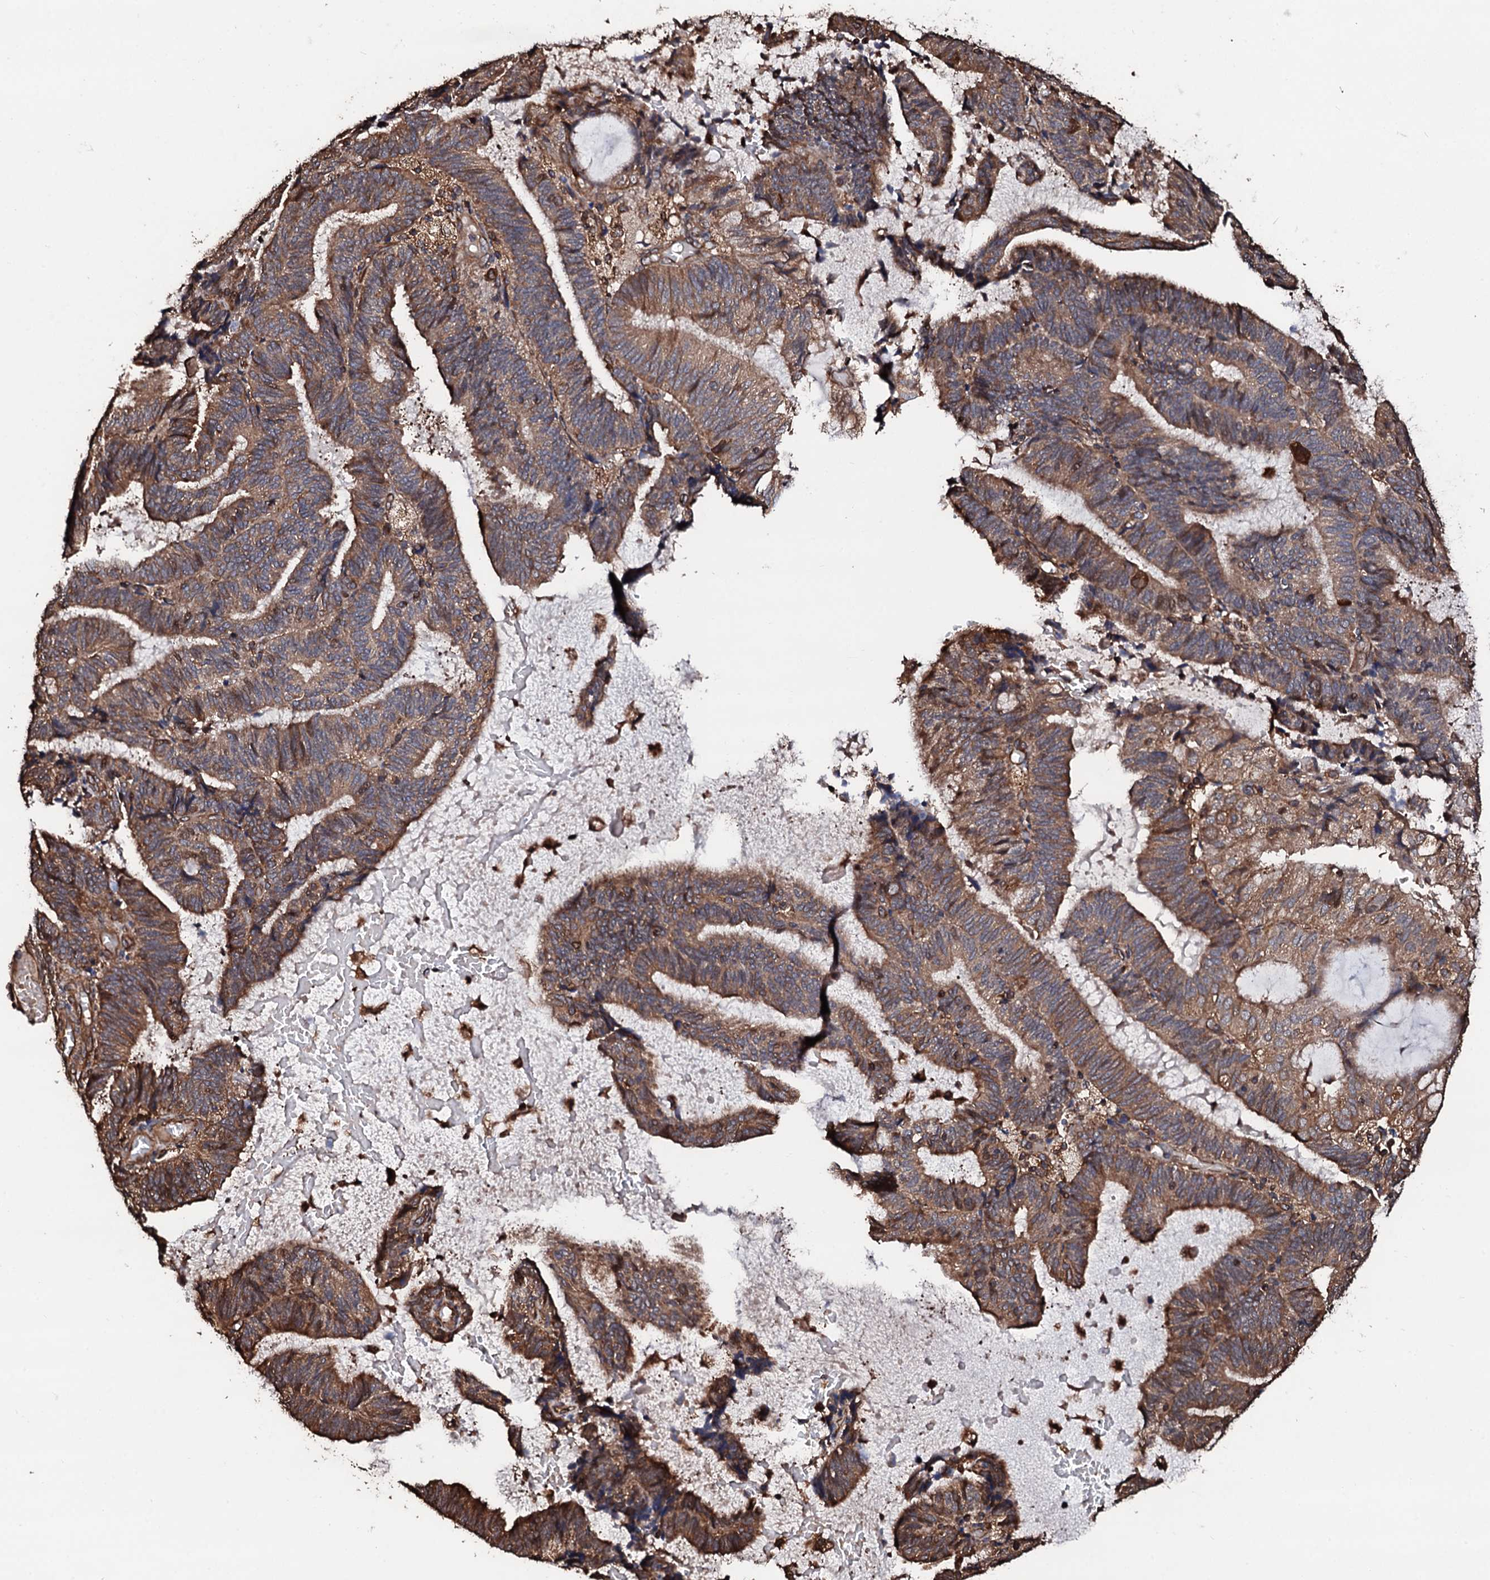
{"staining": {"intensity": "moderate", "quantity": ">75%", "location": "cytoplasmic/membranous"}, "tissue": "endometrial cancer", "cell_type": "Tumor cells", "image_type": "cancer", "snomed": [{"axis": "morphology", "description": "Adenocarcinoma, NOS"}, {"axis": "topography", "description": "Endometrium"}], "caption": "About >75% of tumor cells in endometrial cancer show moderate cytoplasmic/membranous protein staining as visualized by brown immunohistochemical staining.", "gene": "CKAP5", "patient": {"sex": "female", "age": 81}}